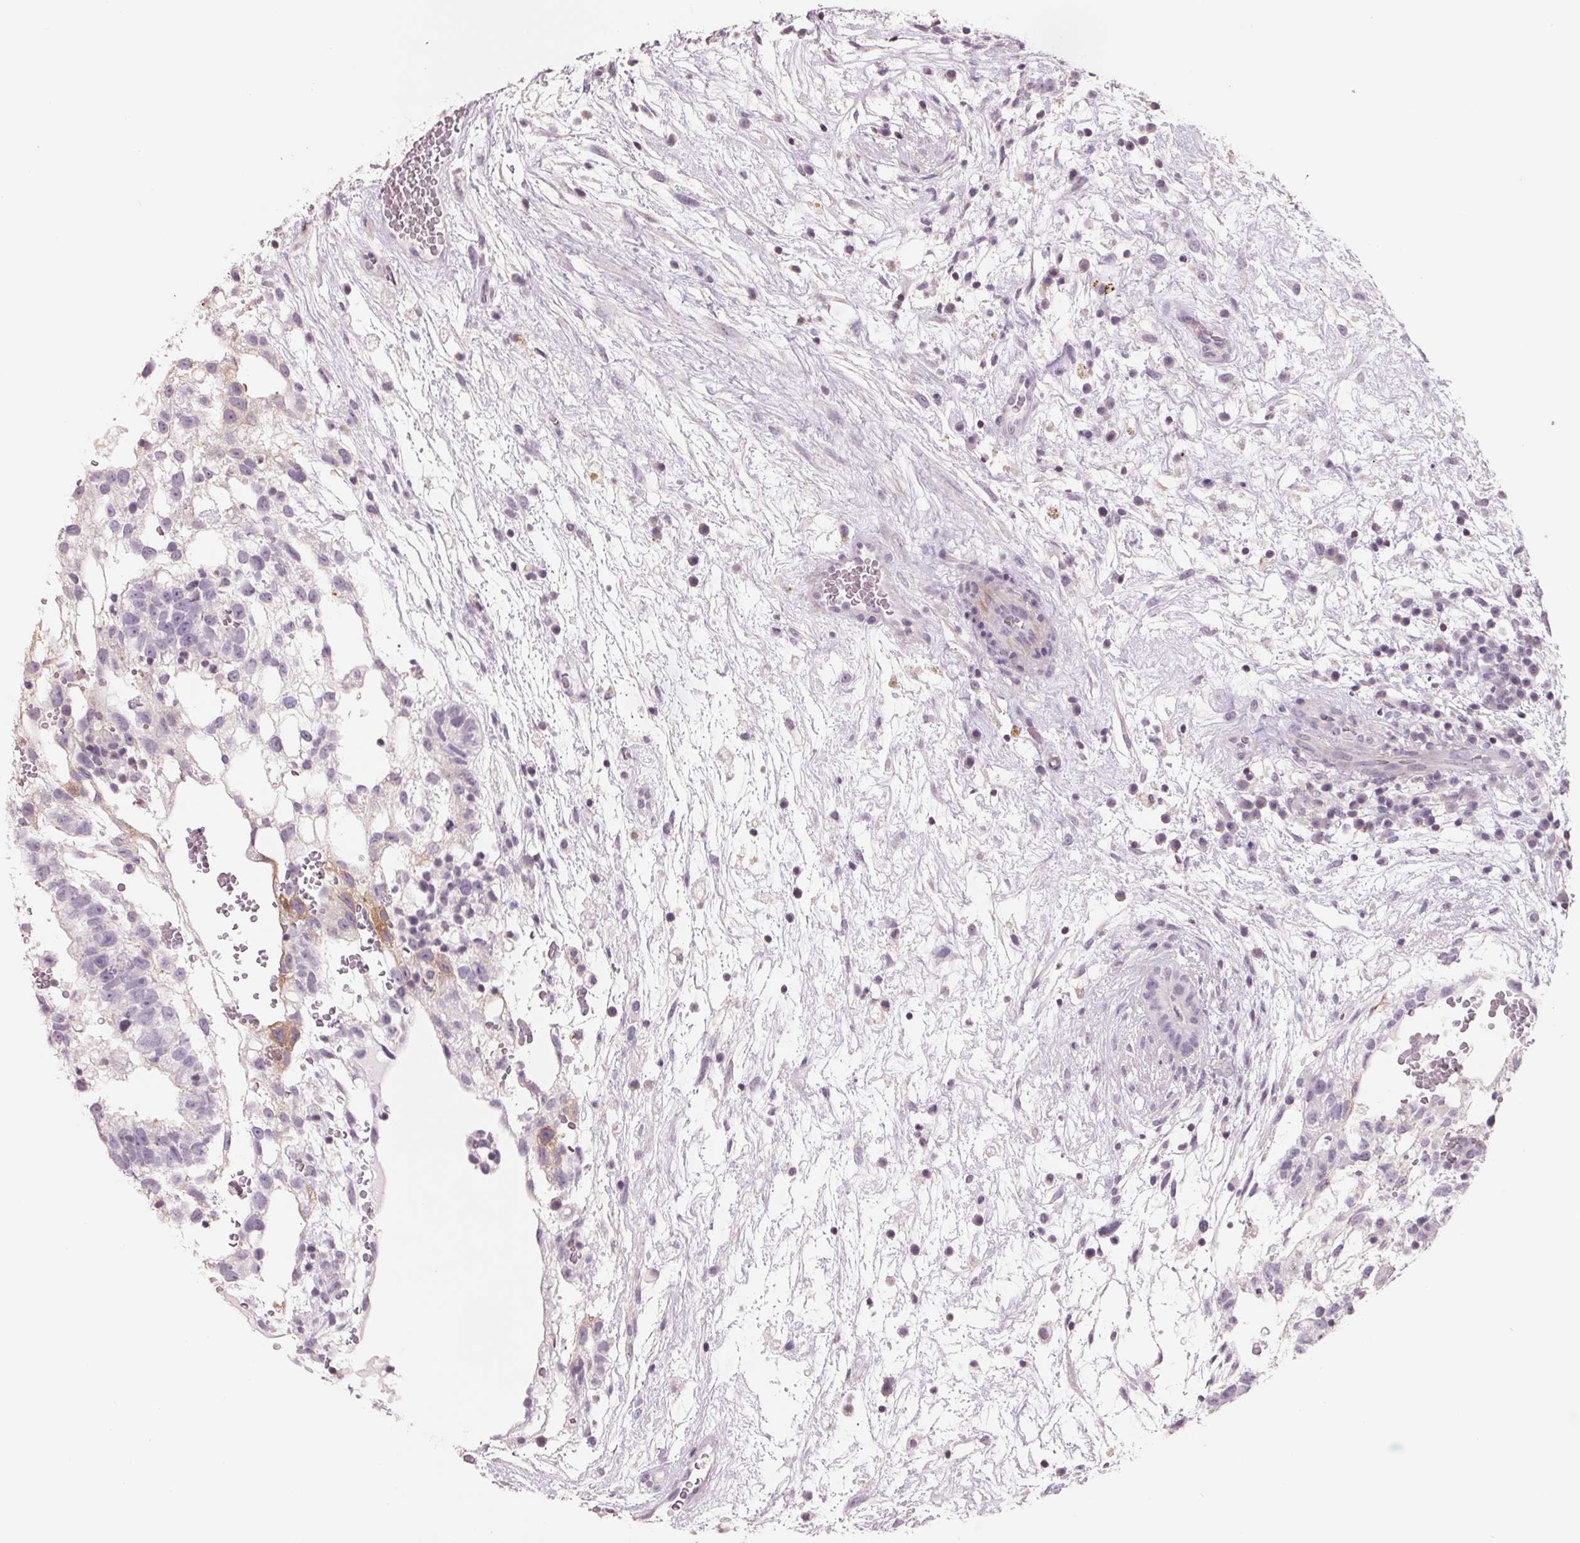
{"staining": {"intensity": "weak", "quantity": "<25%", "location": "cytoplasmic/membranous"}, "tissue": "testis cancer", "cell_type": "Tumor cells", "image_type": "cancer", "snomed": [{"axis": "morphology", "description": "Normal tissue, NOS"}, {"axis": "morphology", "description": "Carcinoma, Embryonal, NOS"}, {"axis": "topography", "description": "Testis"}], "caption": "Embryonal carcinoma (testis) was stained to show a protein in brown. There is no significant staining in tumor cells.", "gene": "FTCD", "patient": {"sex": "male", "age": 32}}